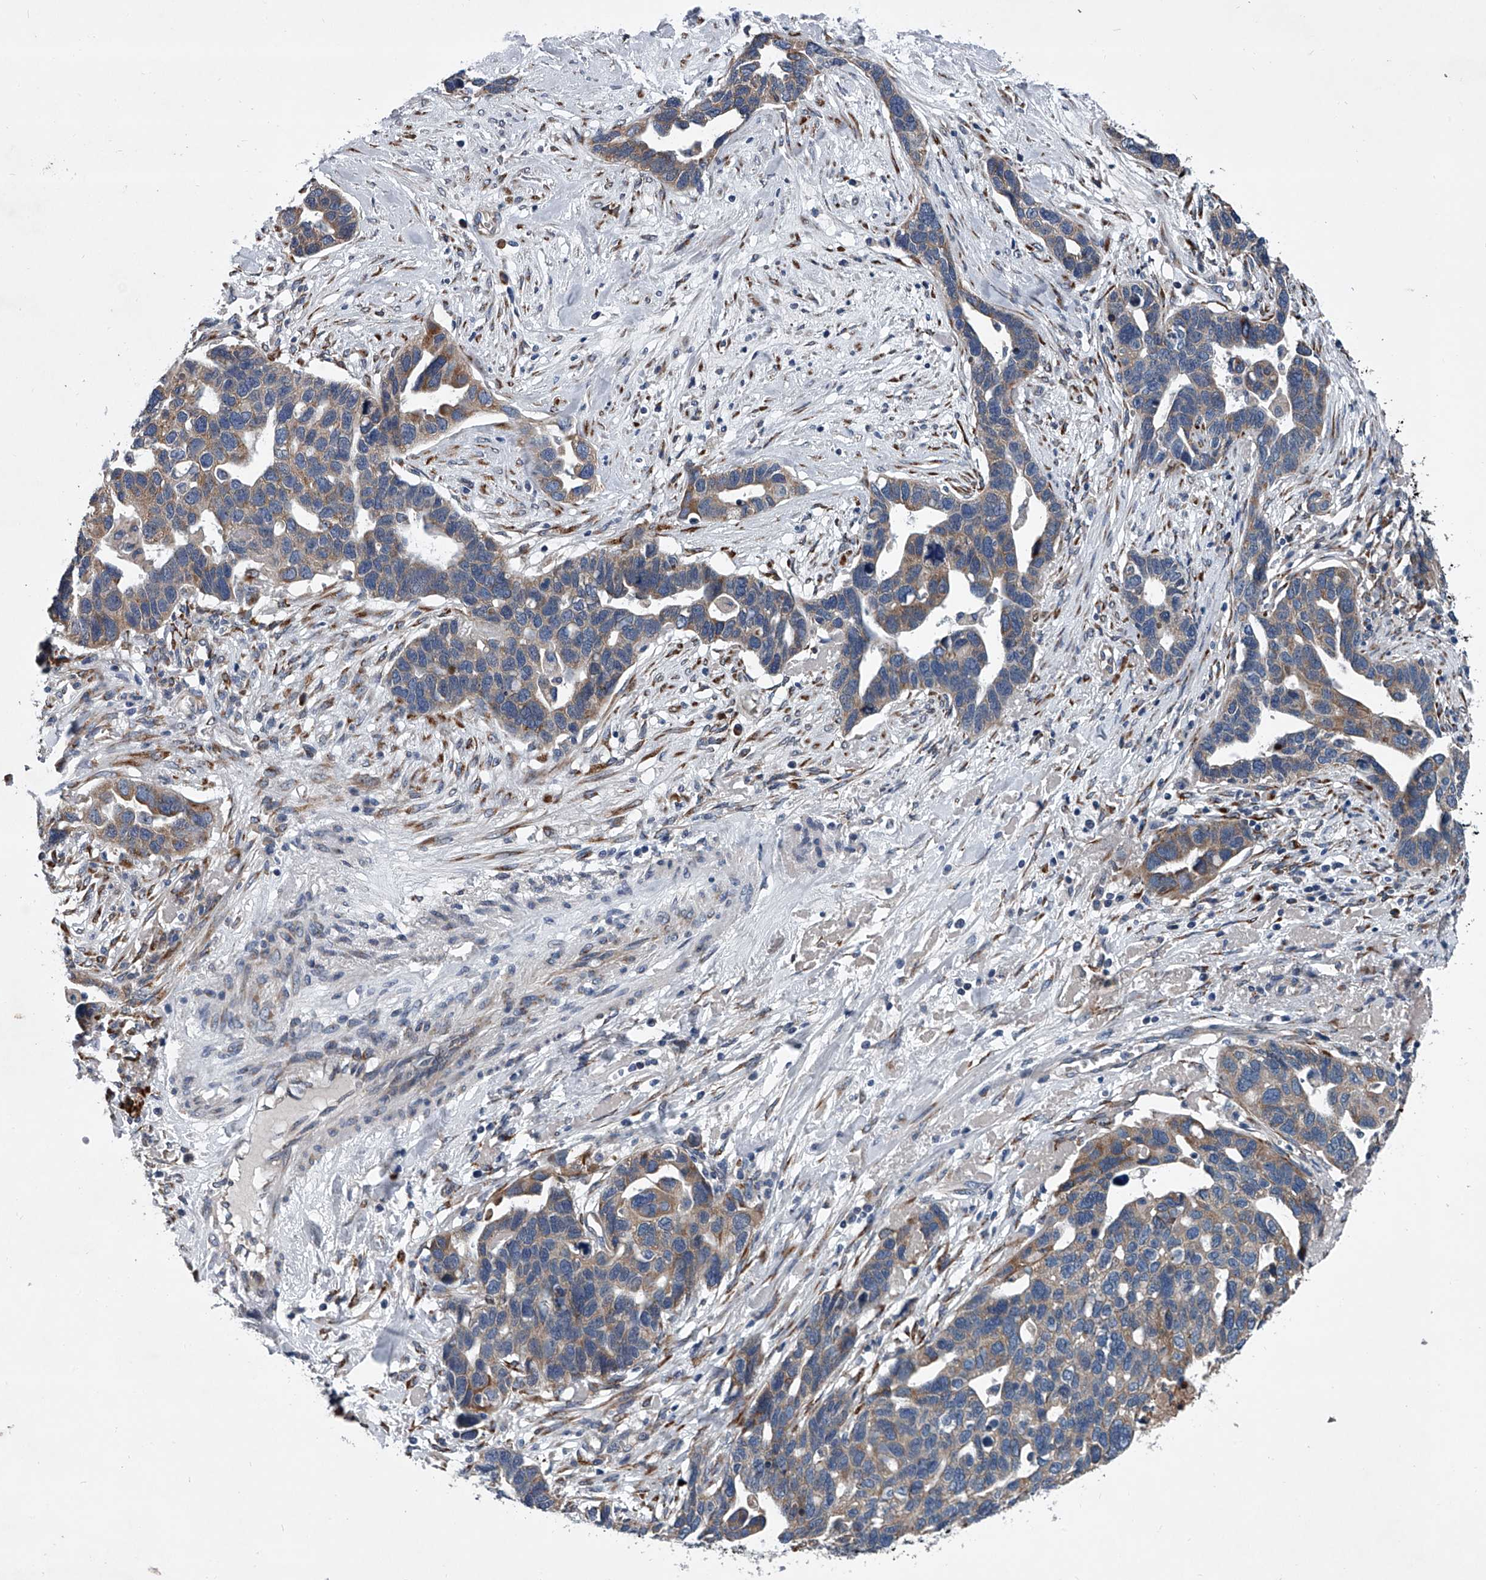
{"staining": {"intensity": "weak", "quantity": "25%-75%", "location": "cytoplasmic/membranous"}, "tissue": "ovarian cancer", "cell_type": "Tumor cells", "image_type": "cancer", "snomed": [{"axis": "morphology", "description": "Cystadenocarcinoma, serous, NOS"}, {"axis": "topography", "description": "Ovary"}], "caption": "Protein expression analysis of ovarian cancer exhibits weak cytoplasmic/membranous staining in about 25%-75% of tumor cells. (Brightfield microscopy of DAB IHC at high magnification).", "gene": "ABCG1", "patient": {"sex": "female", "age": 54}}